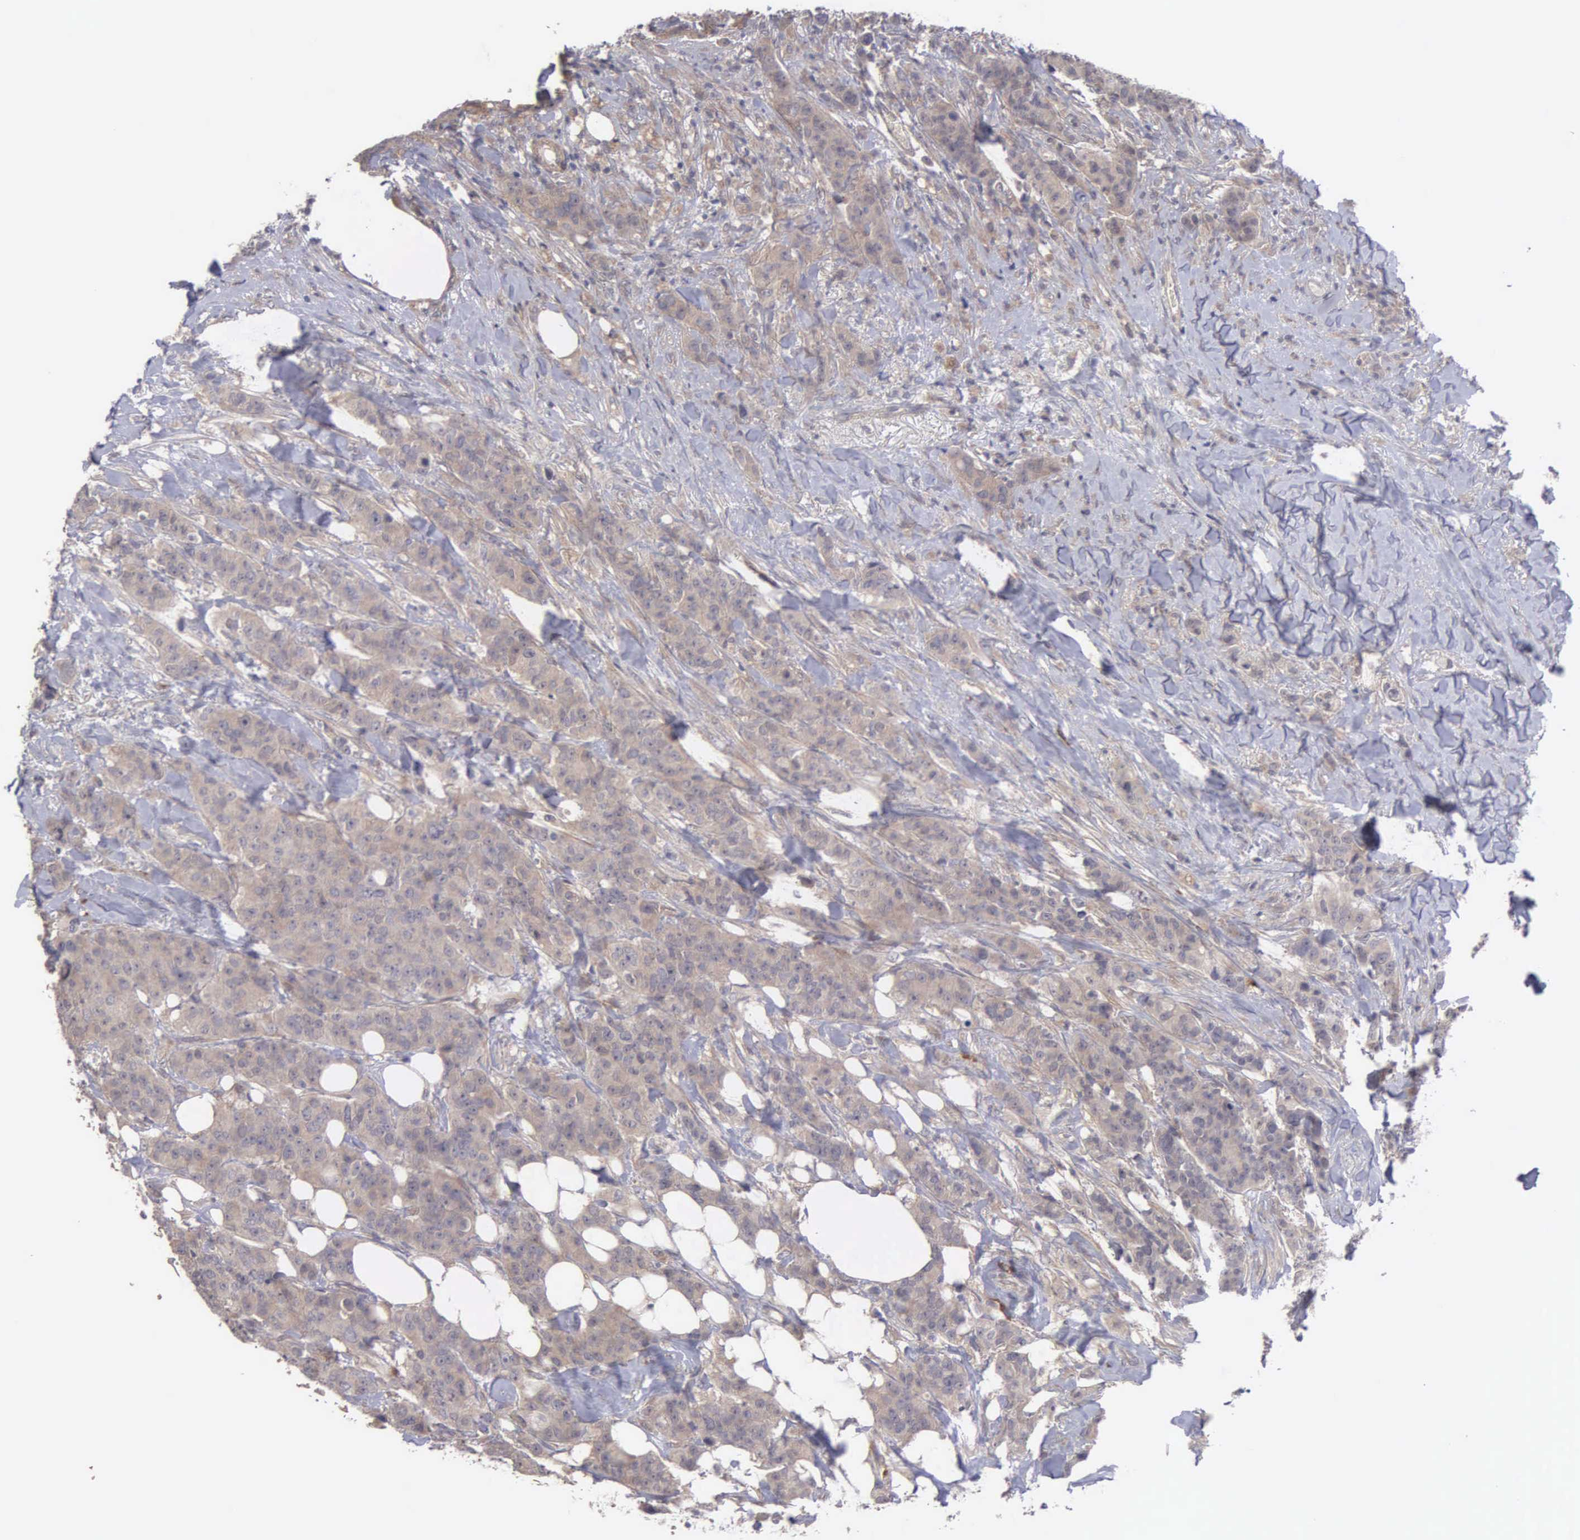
{"staining": {"intensity": "weak", "quantity": ">75%", "location": "cytoplasmic/membranous"}, "tissue": "breast cancer", "cell_type": "Tumor cells", "image_type": "cancer", "snomed": [{"axis": "morphology", "description": "Duct carcinoma"}, {"axis": "topography", "description": "Breast"}], "caption": "The image reveals staining of breast cancer, revealing weak cytoplasmic/membranous protein expression (brown color) within tumor cells.", "gene": "RTL10", "patient": {"sex": "female", "age": 40}}